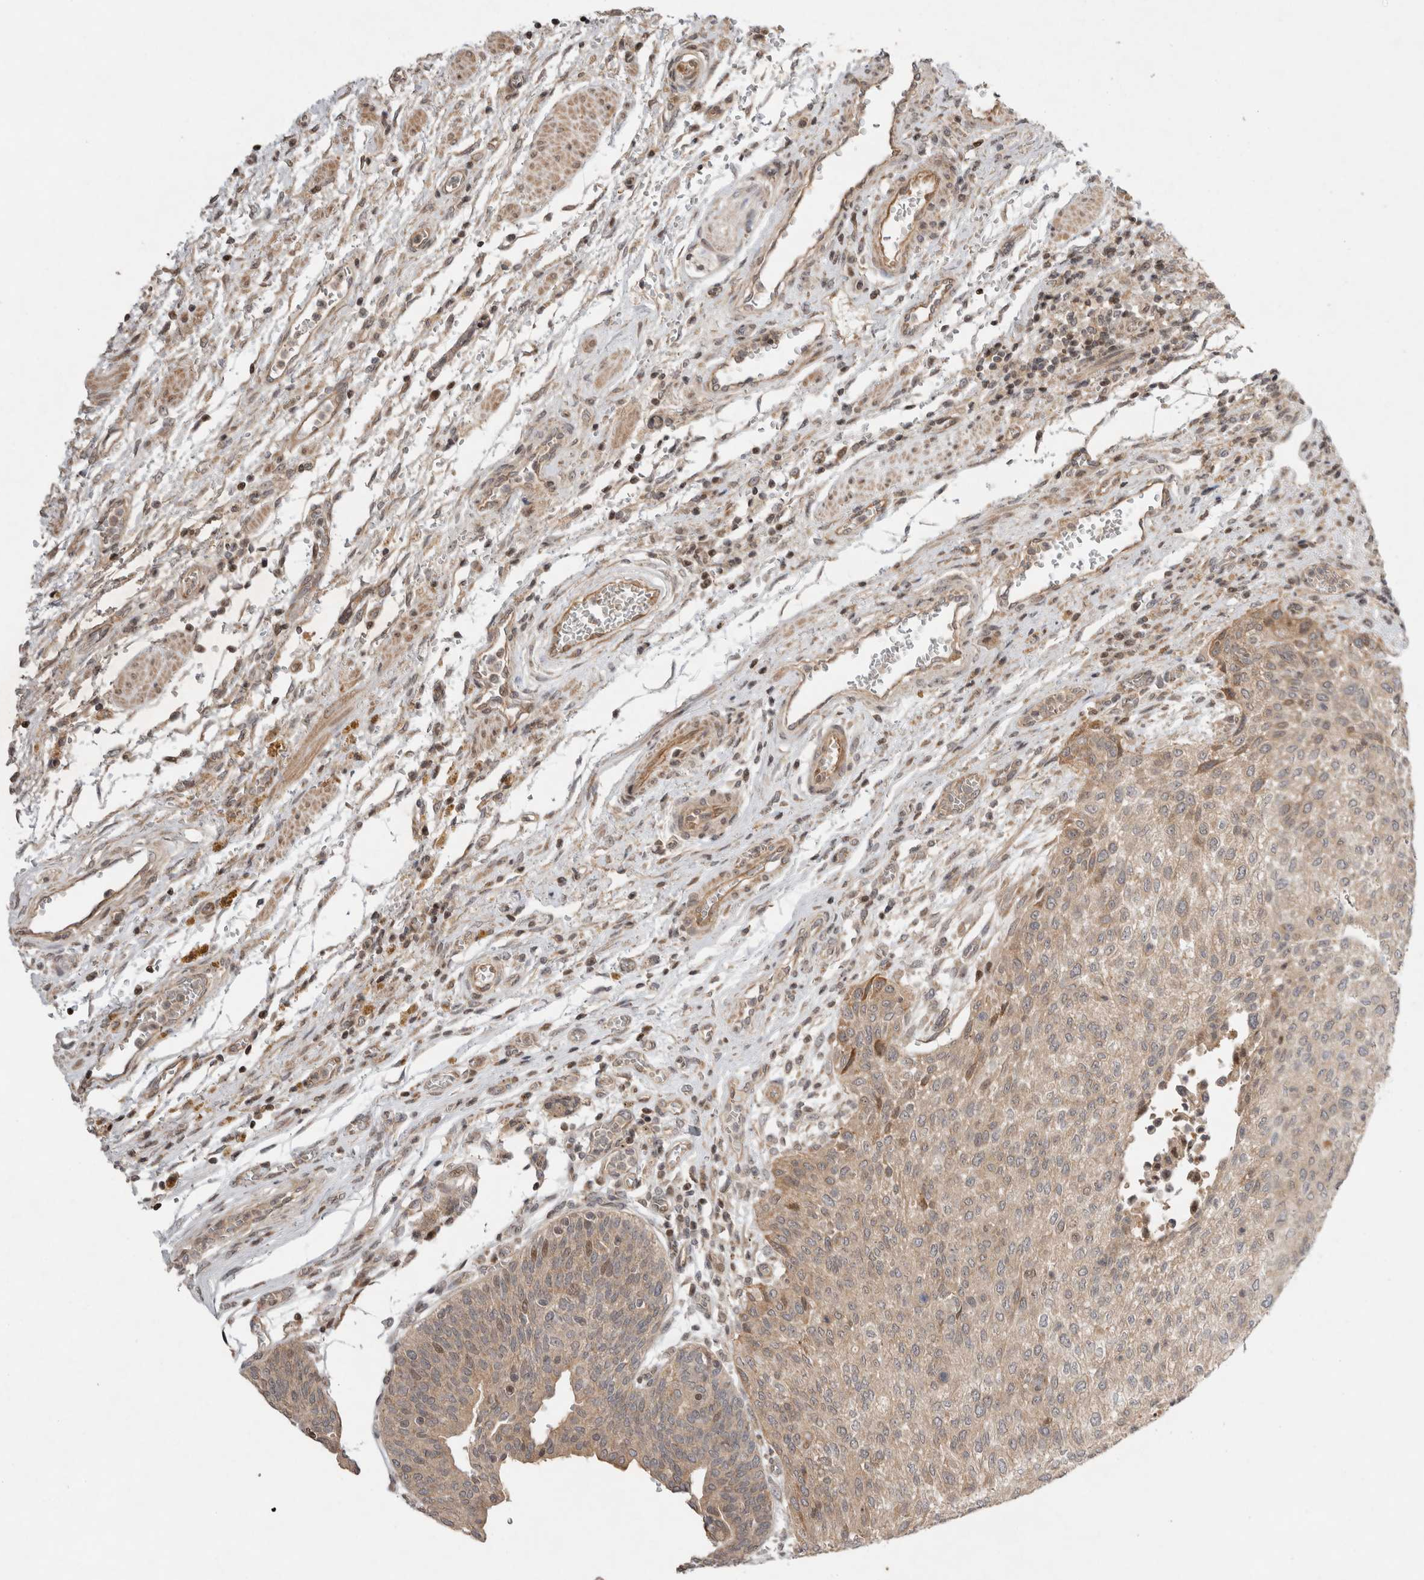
{"staining": {"intensity": "moderate", "quantity": ">75%", "location": "cytoplasmic/membranous,nuclear"}, "tissue": "urothelial cancer", "cell_type": "Tumor cells", "image_type": "cancer", "snomed": [{"axis": "morphology", "description": "Urothelial carcinoma, Low grade"}, {"axis": "morphology", "description": "Urothelial carcinoma, High grade"}, {"axis": "topography", "description": "Urinary bladder"}], "caption": "Immunohistochemistry of human low-grade urothelial carcinoma demonstrates medium levels of moderate cytoplasmic/membranous and nuclear expression in about >75% of tumor cells. (IHC, brightfield microscopy, high magnification).", "gene": "EIF2AK1", "patient": {"sex": "male", "age": 35}}